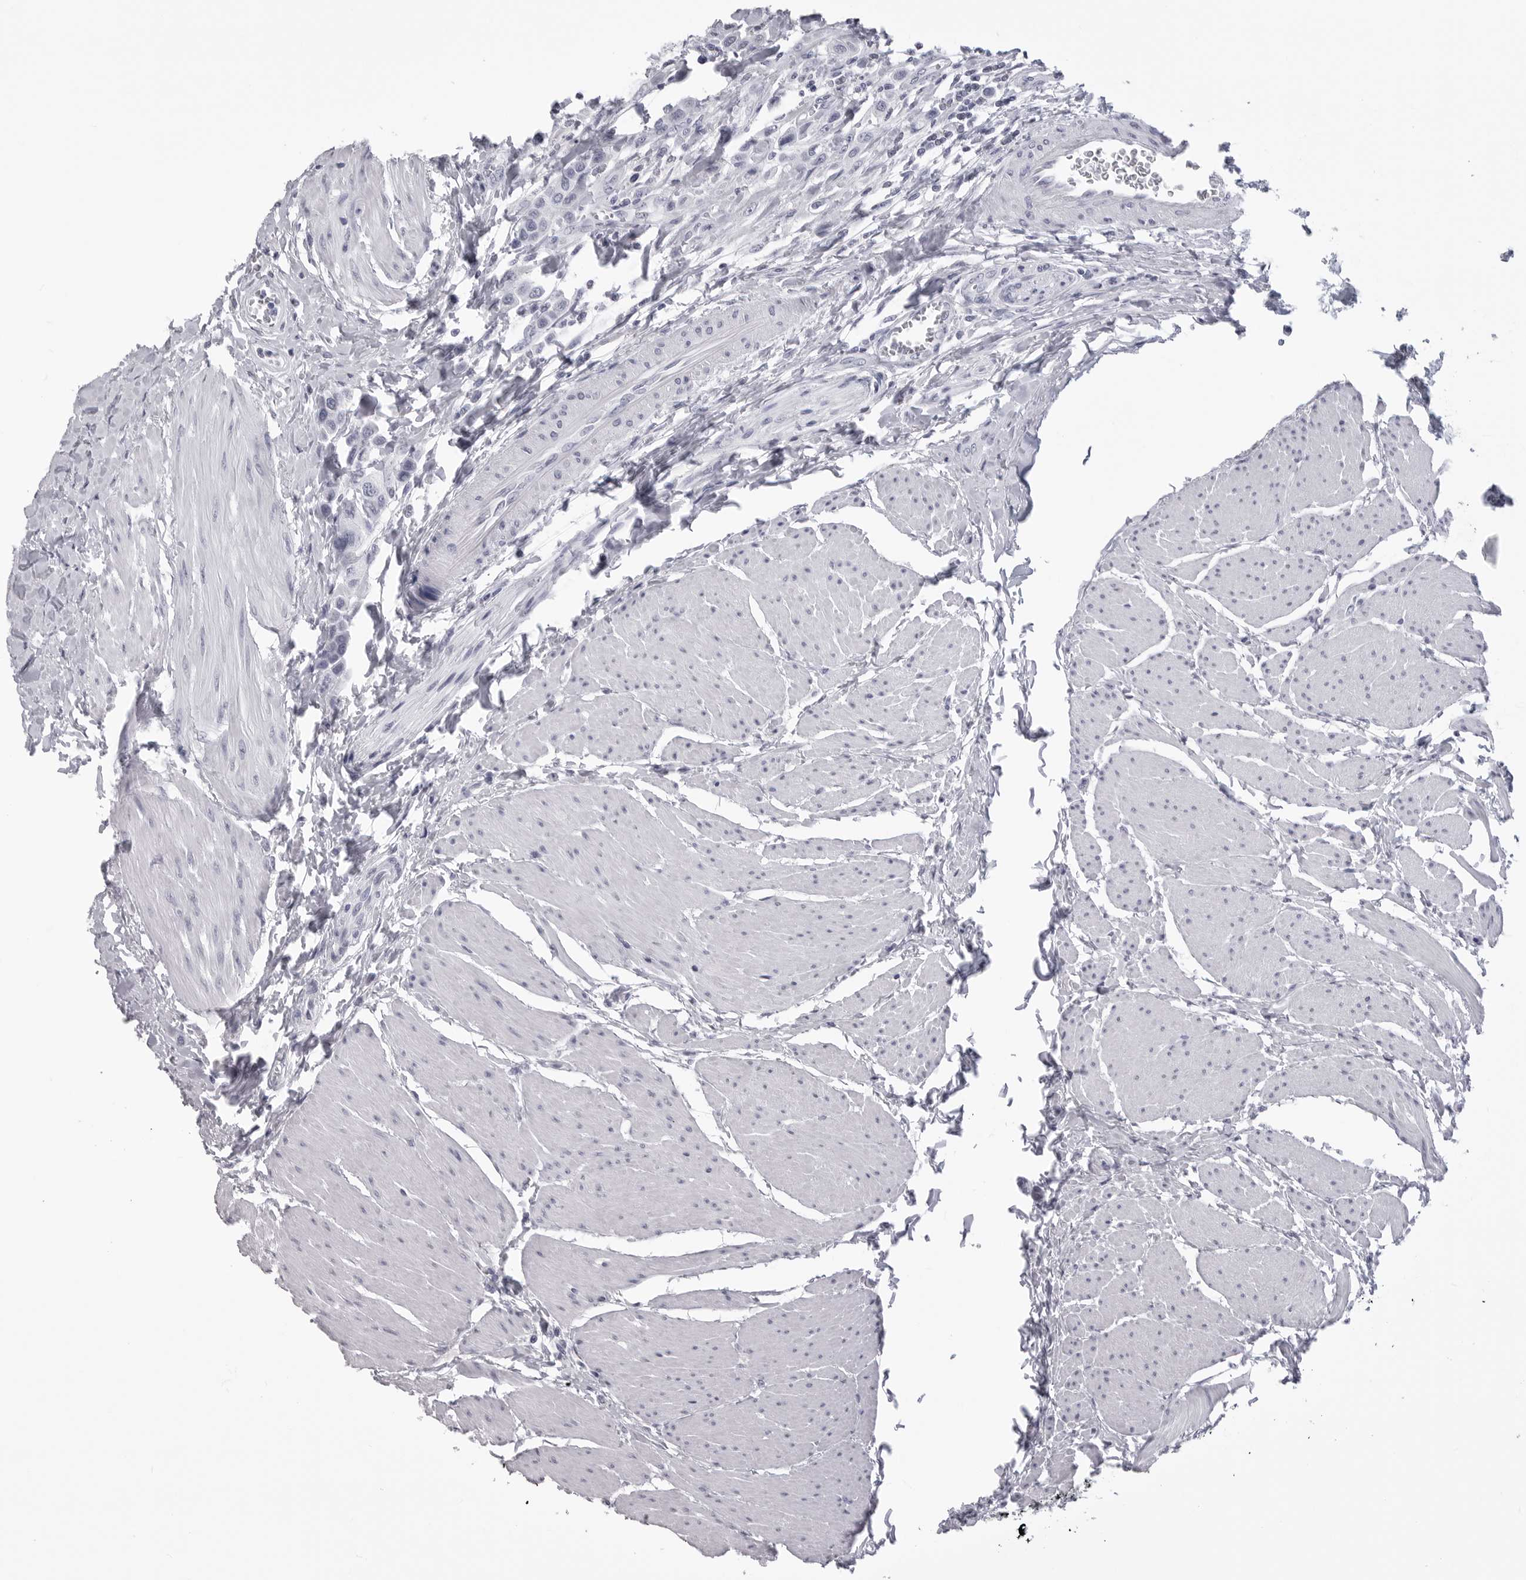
{"staining": {"intensity": "negative", "quantity": "none", "location": "none"}, "tissue": "urothelial cancer", "cell_type": "Tumor cells", "image_type": "cancer", "snomed": [{"axis": "morphology", "description": "Urothelial carcinoma, High grade"}, {"axis": "topography", "description": "Urinary bladder"}], "caption": "Immunohistochemistry (IHC) photomicrograph of neoplastic tissue: human high-grade urothelial carcinoma stained with DAB reveals no significant protein positivity in tumor cells. Nuclei are stained in blue.", "gene": "LGALS4", "patient": {"sex": "male", "age": 50}}